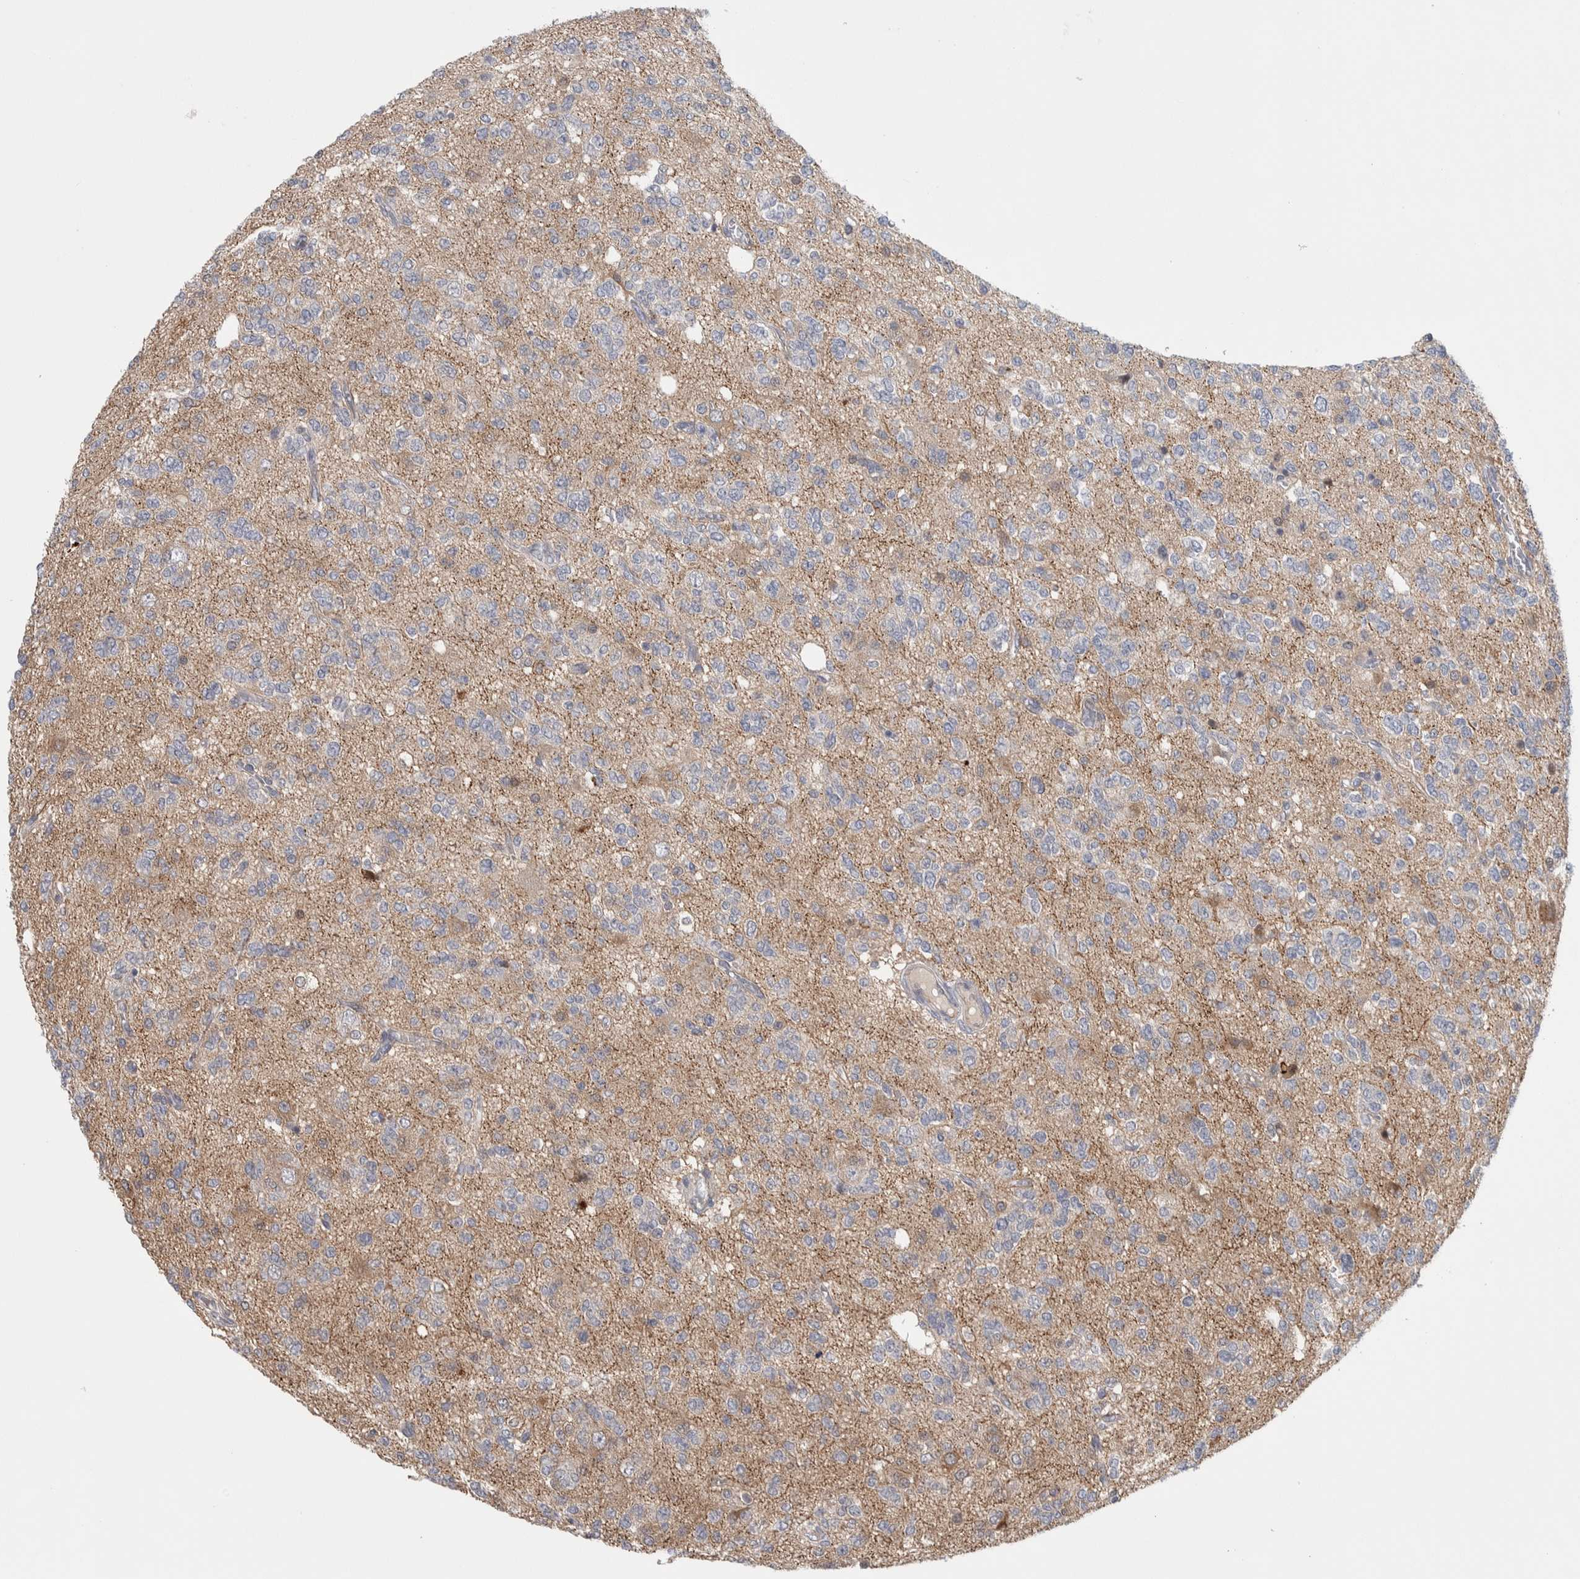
{"staining": {"intensity": "negative", "quantity": "none", "location": "none"}, "tissue": "glioma", "cell_type": "Tumor cells", "image_type": "cancer", "snomed": [{"axis": "morphology", "description": "Glioma, malignant, Low grade"}, {"axis": "topography", "description": "Brain"}], "caption": "Tumor cells show no significant protein expression in glioma. (DAB (3,3'-diaminobenzidine) immunohistochemistry, high magnification).", "gene": "ZNF862", "patient": {"sex": "male", "age": 38}}